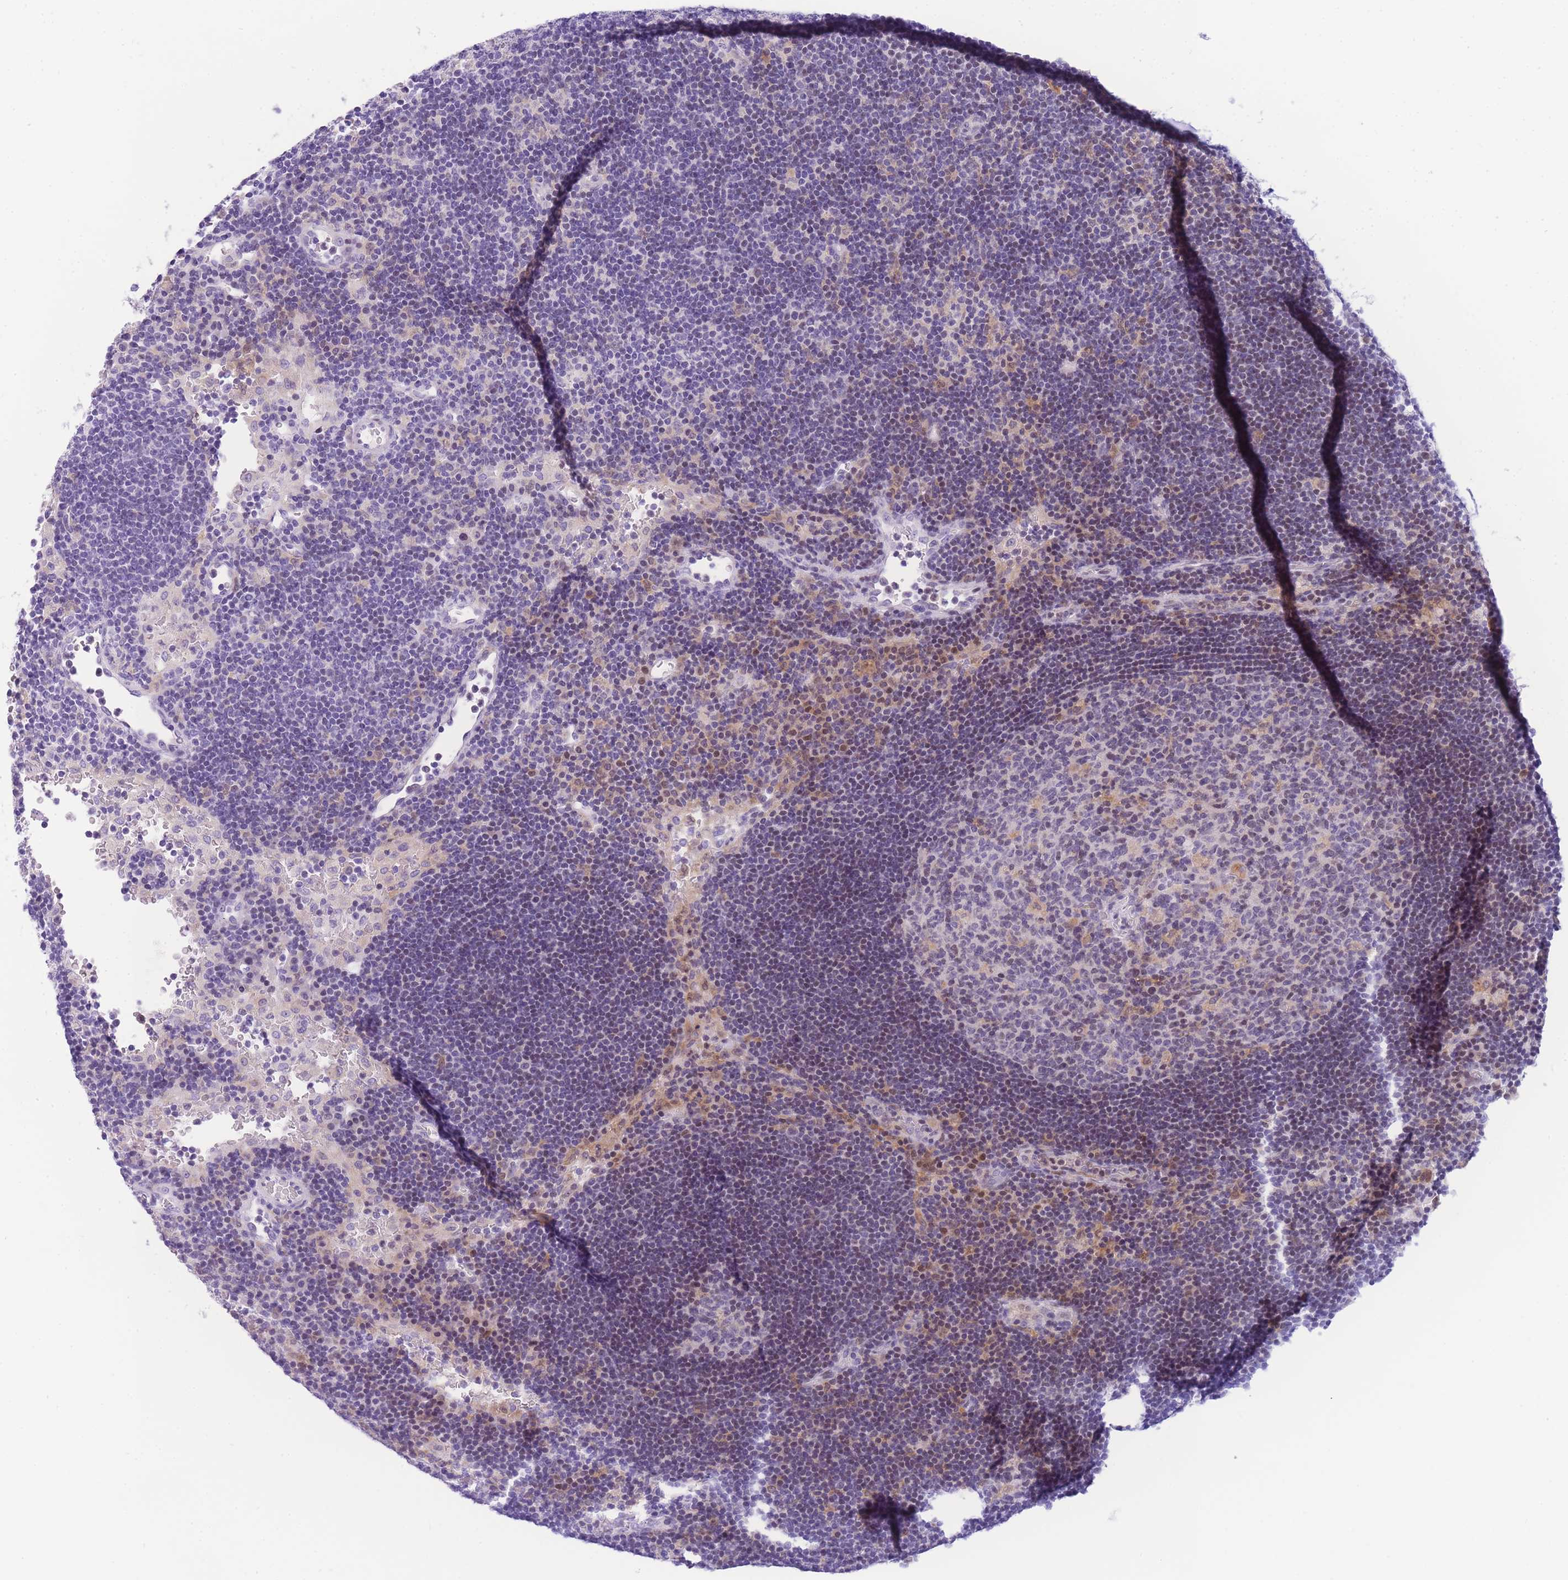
{"staining": {"intensity": "negative", "quantity": "none", "location": "none"}, "tissue": "lymph node", "cell_type": "Germinal center cells", "image_type": "normal", "snomed": [{"axis": "morphology", "description": "Normal tissue, NOS"}, {"axis": "topography", "description": "Lymph node"}], "caption": "Human lymph node stained for a protein using immunohistochemistry reveals no expression in germinal center cells.", "gene": "TIFAB", "patient": {"sex": "male", "age": 62}}